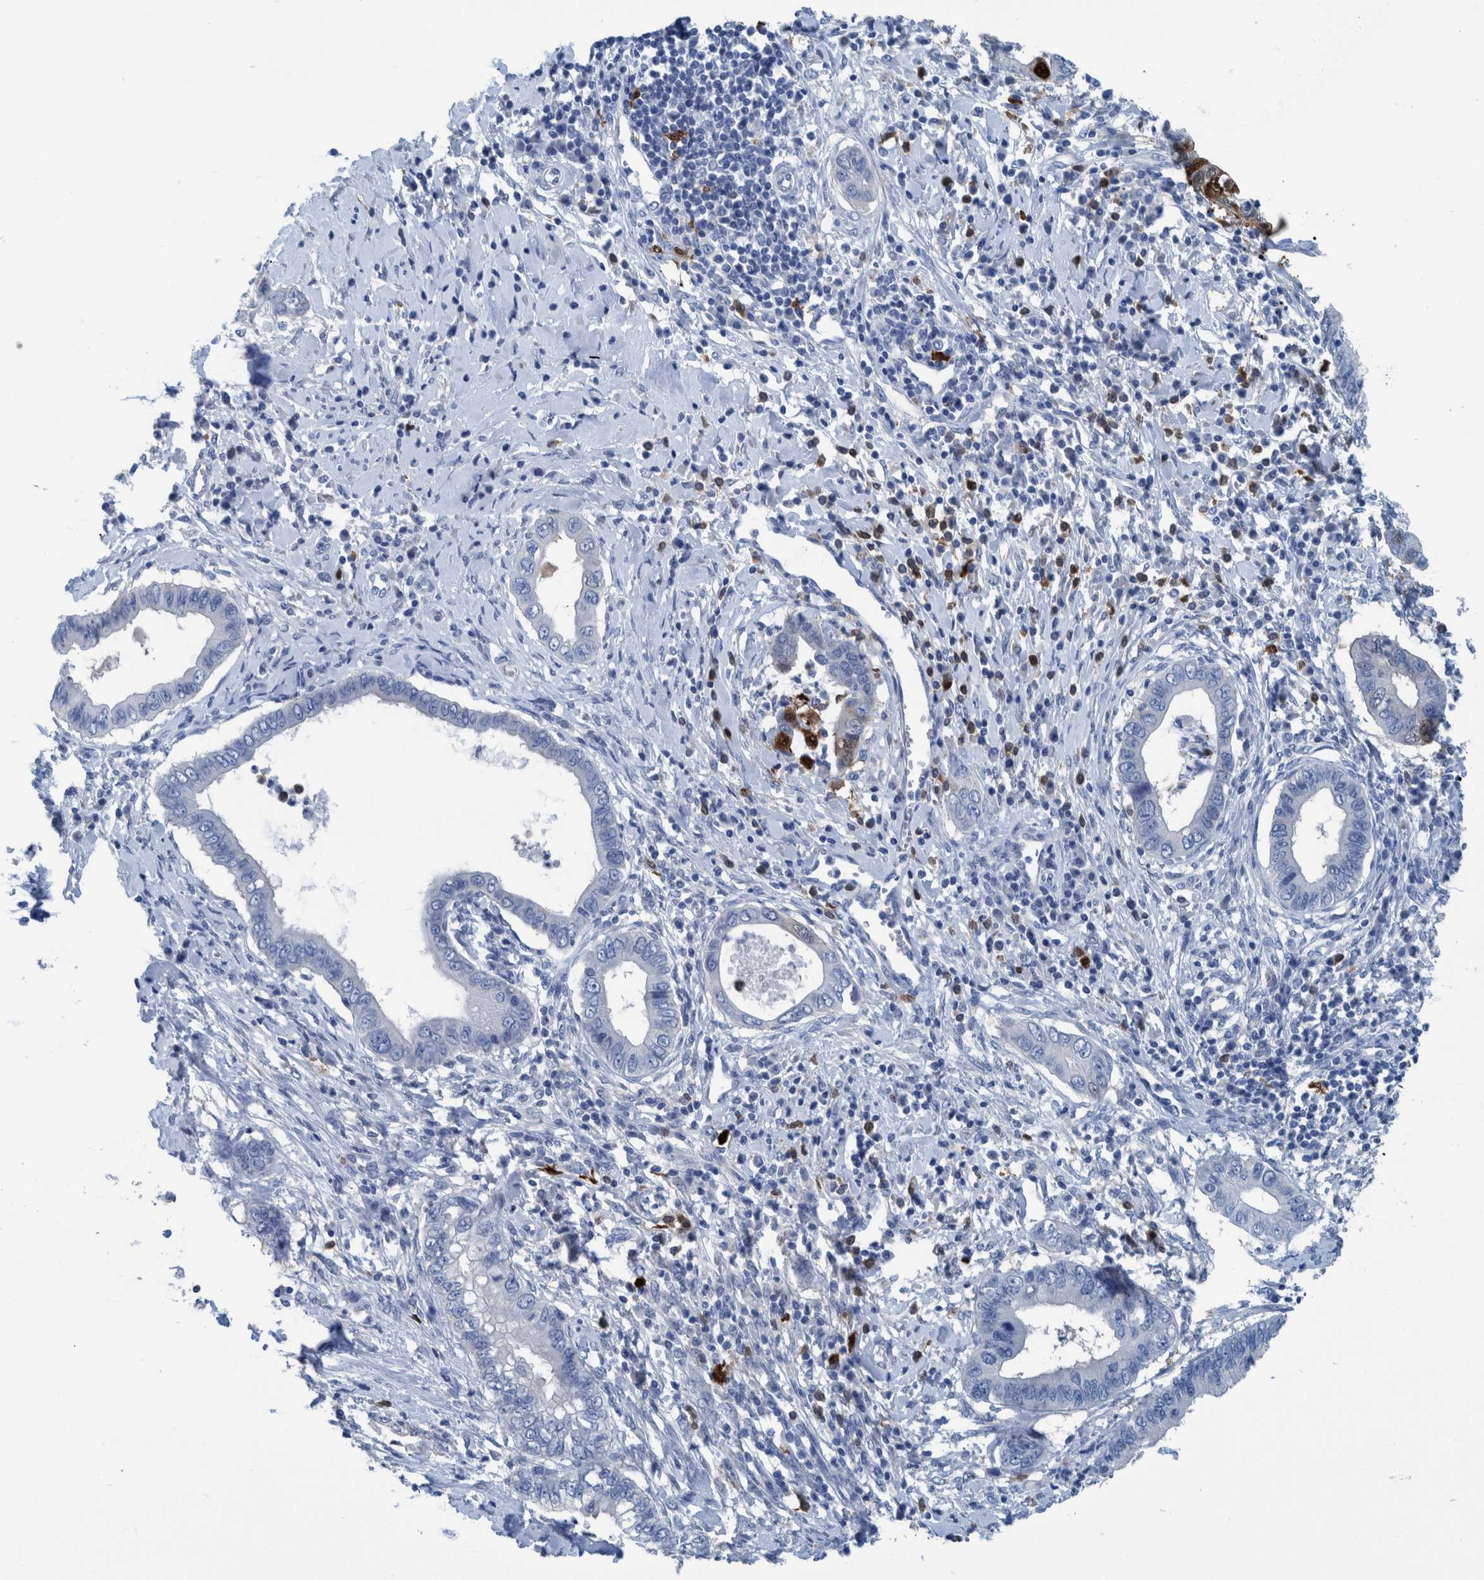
{"staining": {"intensity": "moderate", "quantity": "<25%", "location": "cytoplasmic/membranous,nuclear"}, "tissue": "cervical cancer", "cell_type": "Tumor cells", "image_type": "cancer", "snomed": [{"axis": "morphology", "description": "Adenocarcinoma, NOS"}, {"axis": "topography", "description": "Cervix"}], "caption": "Adenocarcinoma (cervical) stained with DAB immunohistochemistry shows low levels of moderate cytoplasmic/membranous and nuclear expression in about <25% of tumor cells.", "gene": "IDO1", "patient": {"sex": "female", "age": 44}}